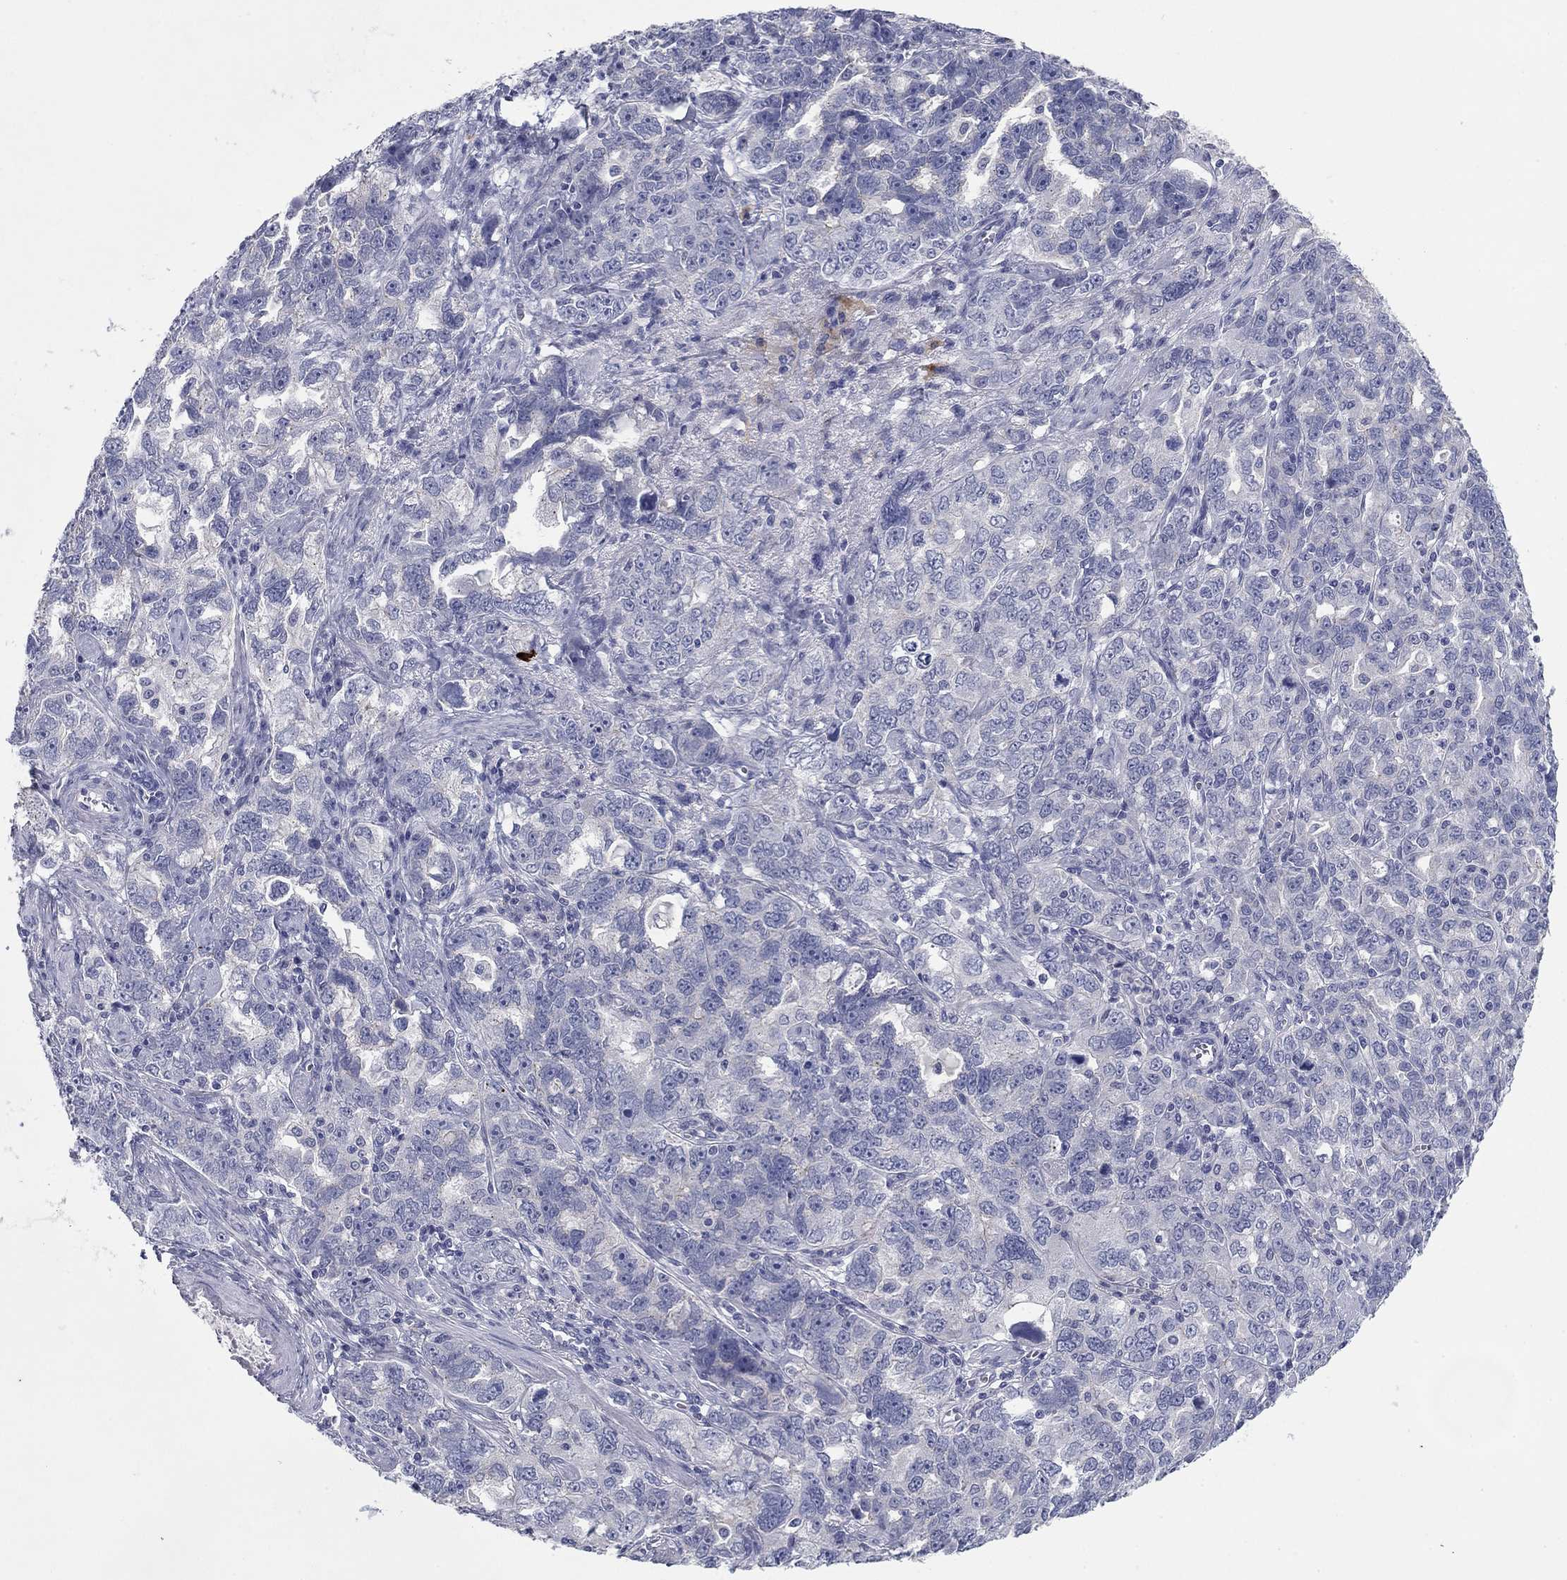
{"staining": {"intensity": "negative", "quantity": "none", "location": "none"}, "tissue": "ovarian cancer", "cell_type": "Tumor cells", "image_type": "cancer", "snomed": [{"axis": "morphology", "description": "Cystadenocarcinoma, serous, NOS"}, {"axis": "topography", "description": "Ovary"}], "caption": "A histopathology image of human ovarian serous cystadenocarcinoma is negative for staining in tumor cells. Nuclei are stained in blue.", "gene": "CNTNAP4", "patient": {"sex": "female", "age": 51}}